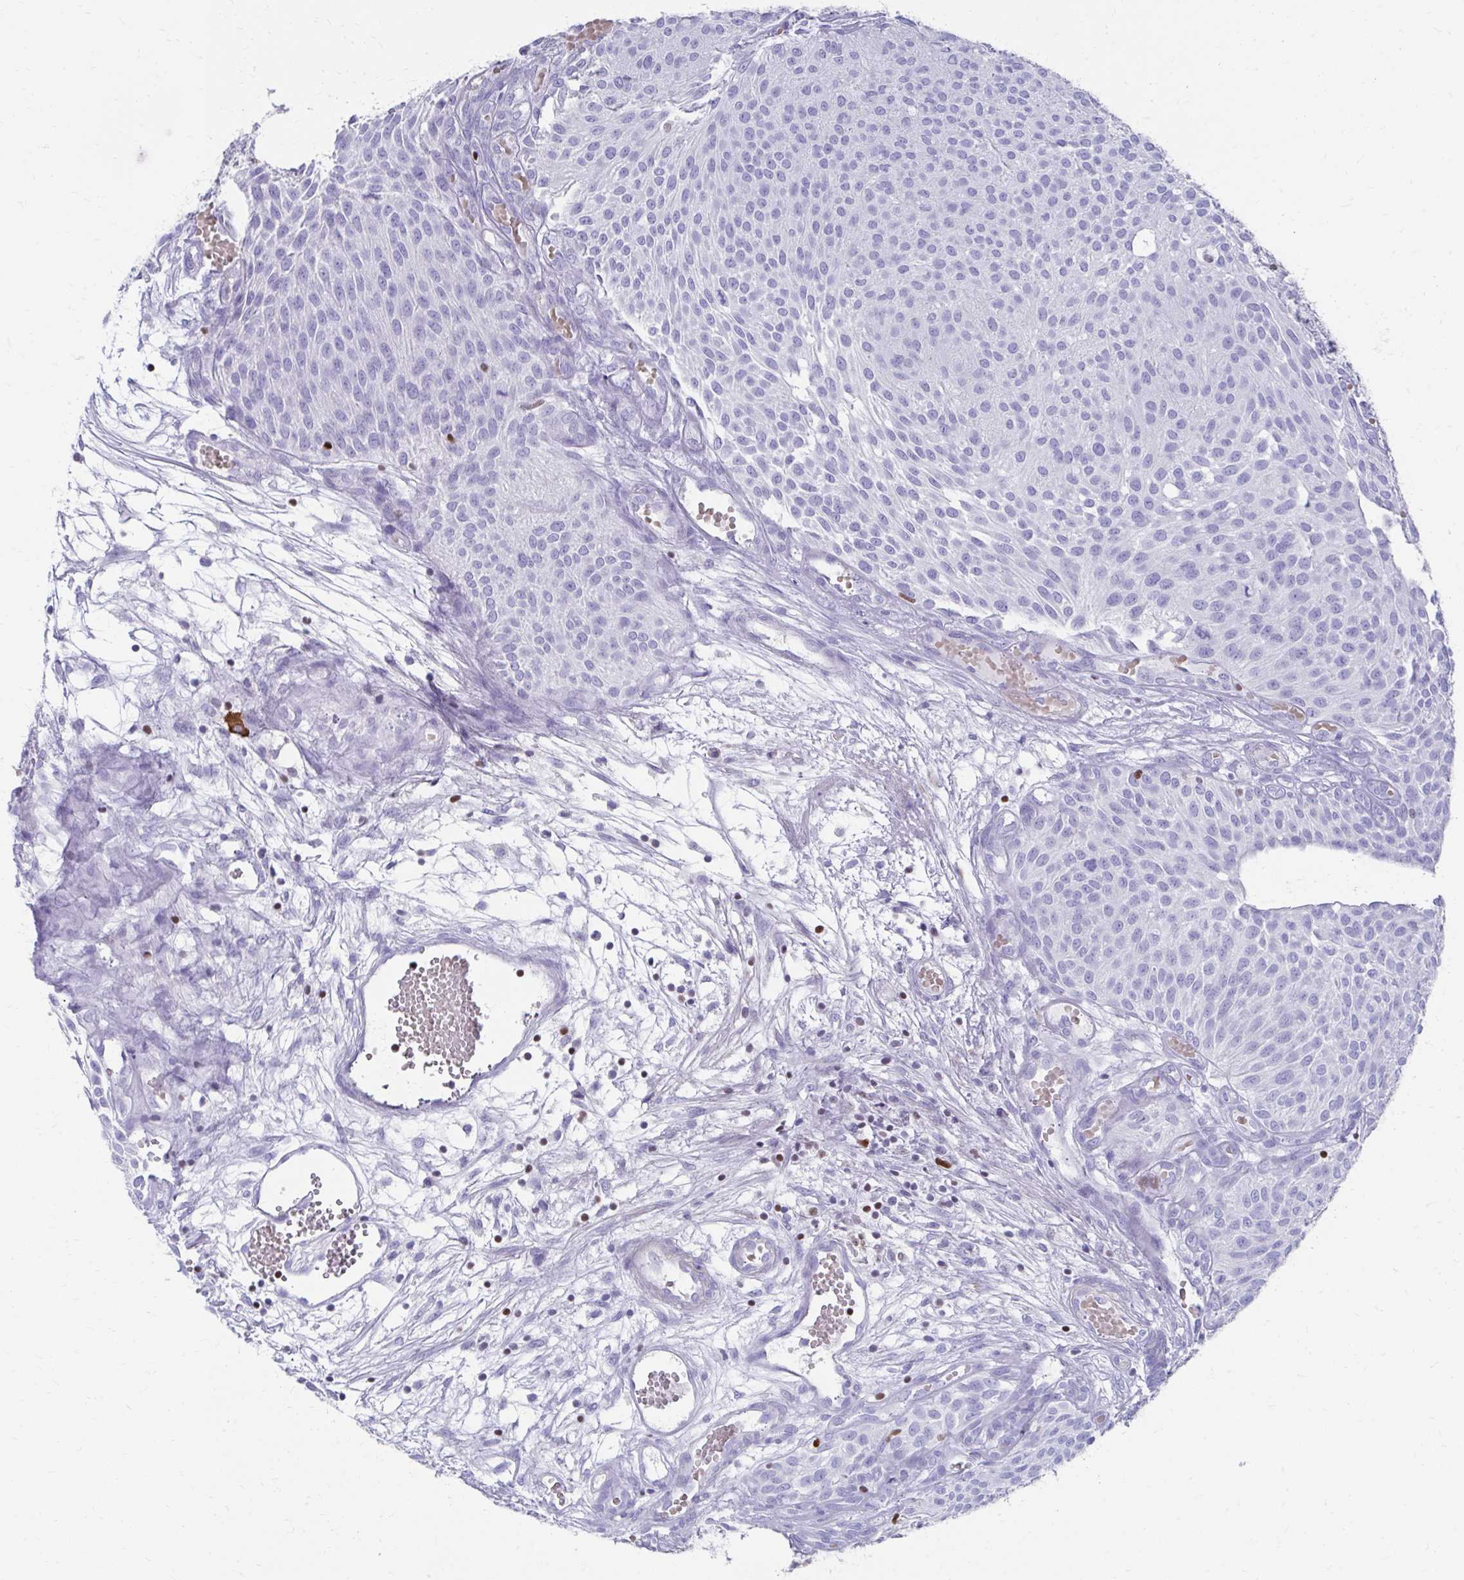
{"staining": {"intensity": "negative", "quantity": "none", "location": "none"}, "tissue": "urothelial cancer", "cell_type": "Tumor cells", "image_type": "cancer", "snomed": [{"axis": "morphology", "description": "Urothelial carcinoma, NOS"}, {"axis": "topography", "description": "Urinary bladder"}], "caption": "A histopathology image of transitional cell carcinoma stained for a protein demonstrates no brown staining in tumor cells. (DAB immunohistochemistry (IHC) with hematoxylin counter stain).", "gene": "RUNX3", "patient": {"sex": "male", "age": 84}}